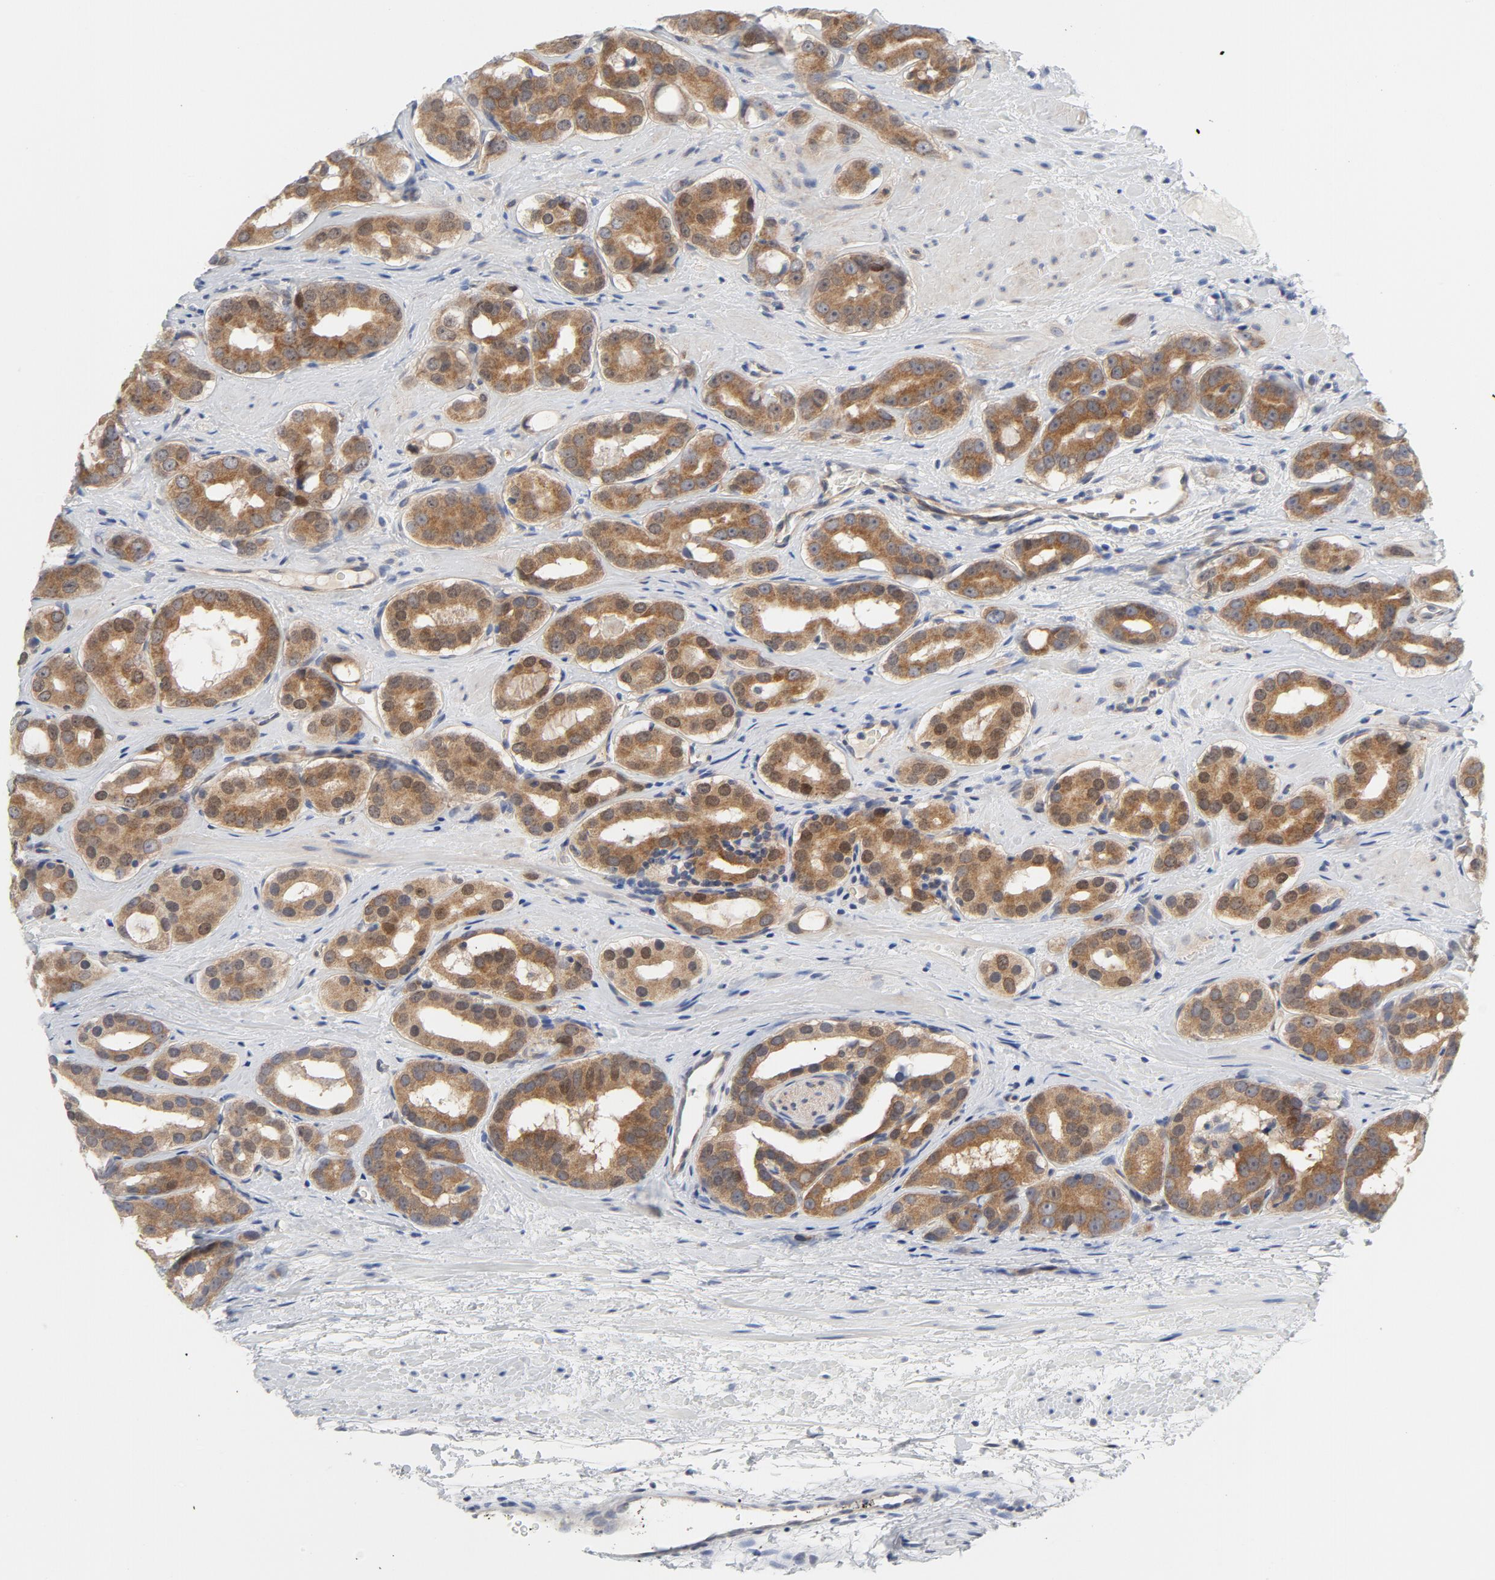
{"staining": {"intensity": "strong", "quantity": ">75%", "location": "cytoplasmic/membranous,nuclear"}, "tissue": "prostate cancer", "cell_type": "Tumor cells", "image_type": "cancer", "snomed": [{"axis": "morphology", "description": "Adenocarcinoma, Low grade"}, {"axis": "topography", "description": "Prostate"}], "caption": "Tumor cells demonstrate strong cytoplasmic/membranous and nuclear staining in approximately >75% of cells in prostate low-grade adenocarcinoma. The staining was performed using DAB to visualize the protein expression in brown, while the nuclei were stained in blue with hematoxylin (Magnification: 20x).", "gene": "BAD", "patient": {"sex": "male", "age": 59}}